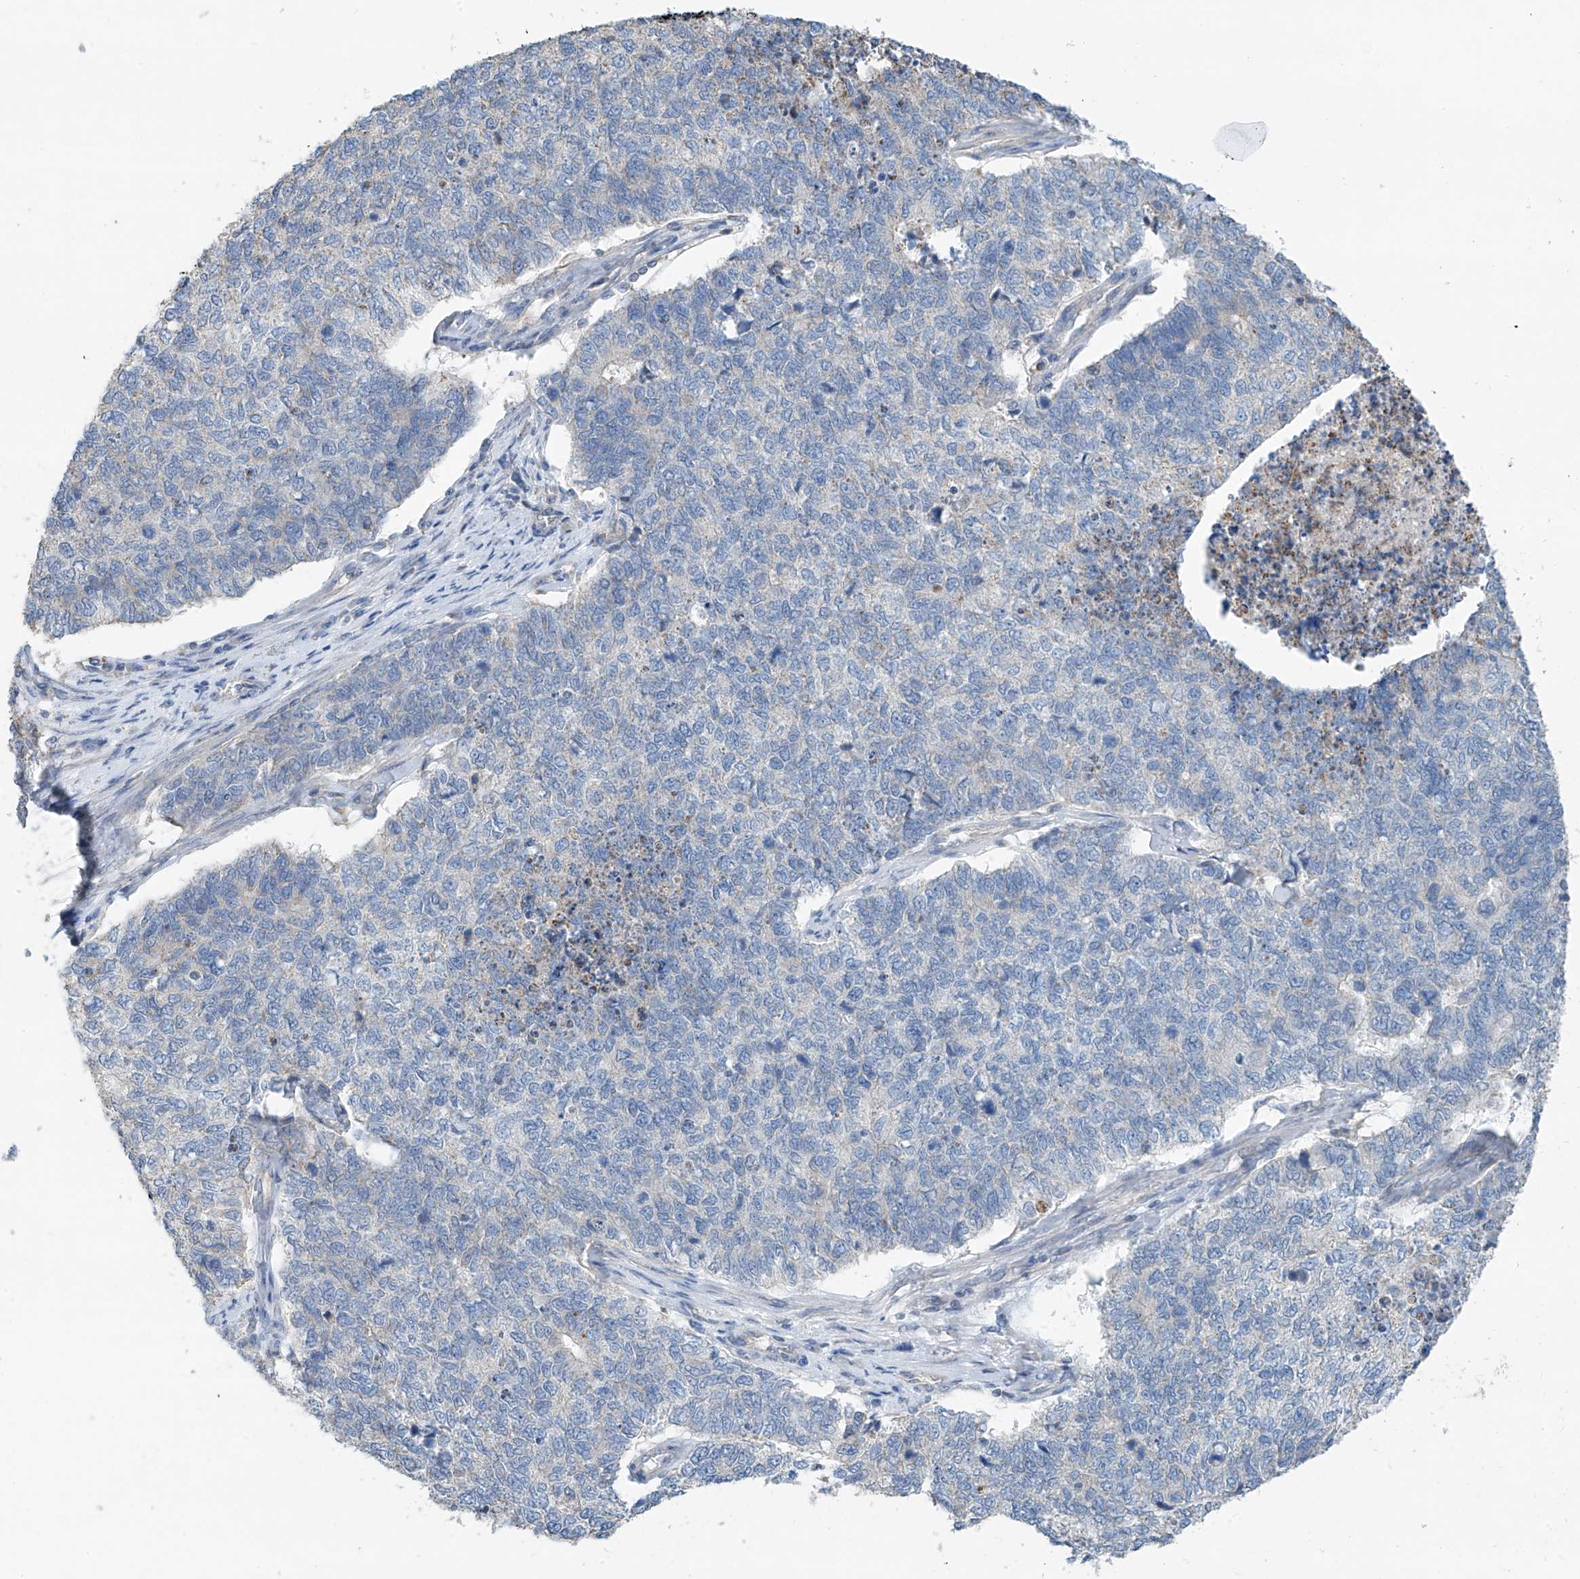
{"staining": {"intensity": "negative", "quantity": "none", "location": "none"}, "tissue": "cervical cancer", "cell_type": "Tumor cells", "image_type": "cancer", "snomed": [{"axis": "morphology", "description": "Squamous cell carcinoma, NOS"}, {"axis": "topography", "description": "Cervix"}], "caption": "This is an immunohistochemistry histopathology image of human cervical cancer. There is no expression in tumor cells.", "gene": "SYN3", "patient": {"sex": "female", "age": 63}}